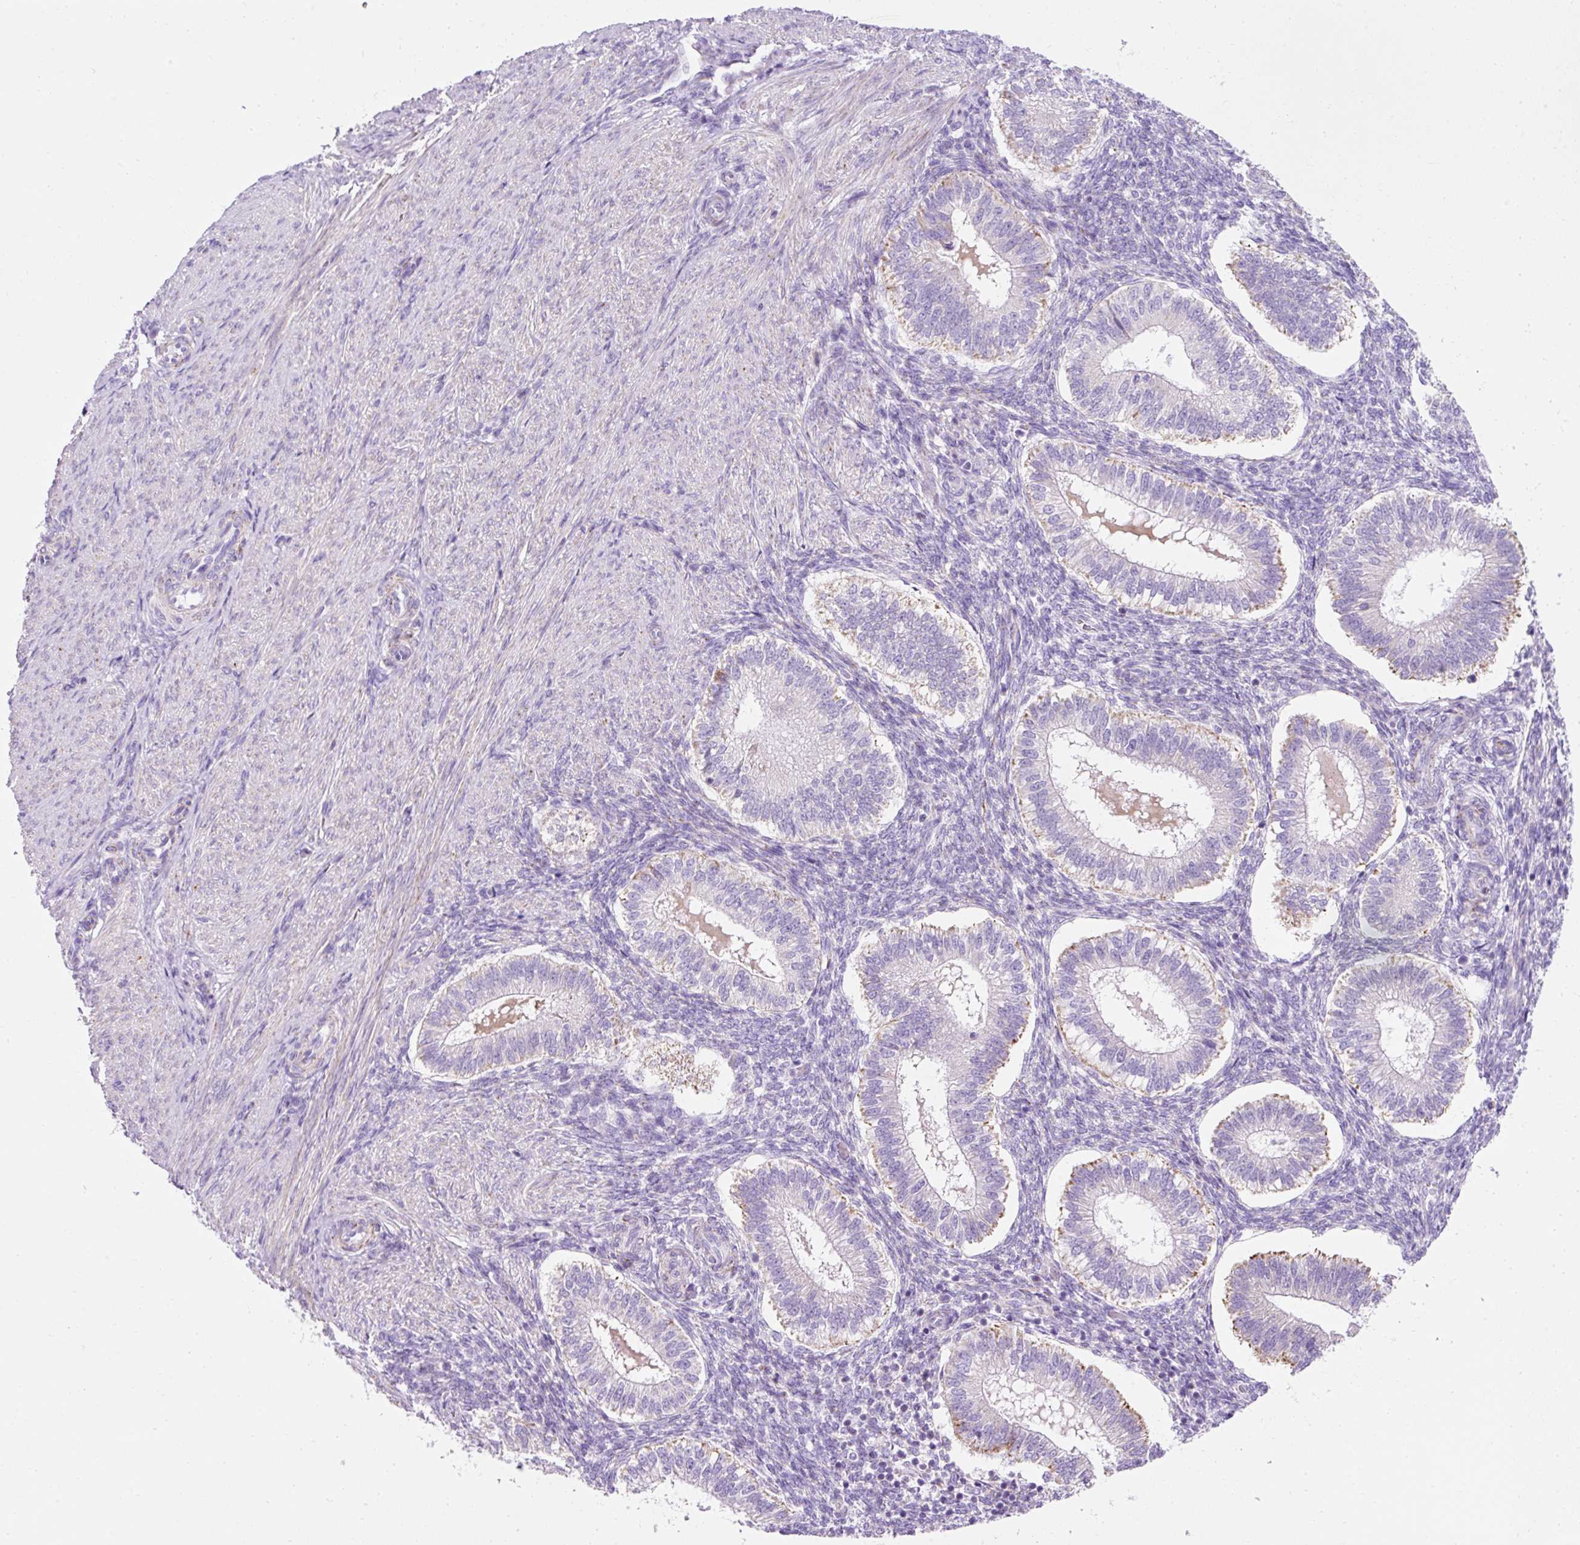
{"staining": {"intensity": "negative", "quantity": "none", "location": "none"}, "tissue": "endometrium", "cell_type": "Cells in endometrial stroma", "image_type": "normal", "snomed": [{"axis": "morphology", "description": "Normal tissue, NOS"}, {"axis": "topography", "description": "Endometrium"}], "caption": "Protein analysis of normal endometrium reveals no significant expression in cells in endometrial stroma.", "gene": "PLPP2", "patient": {"sex": "female", "age": 25}}